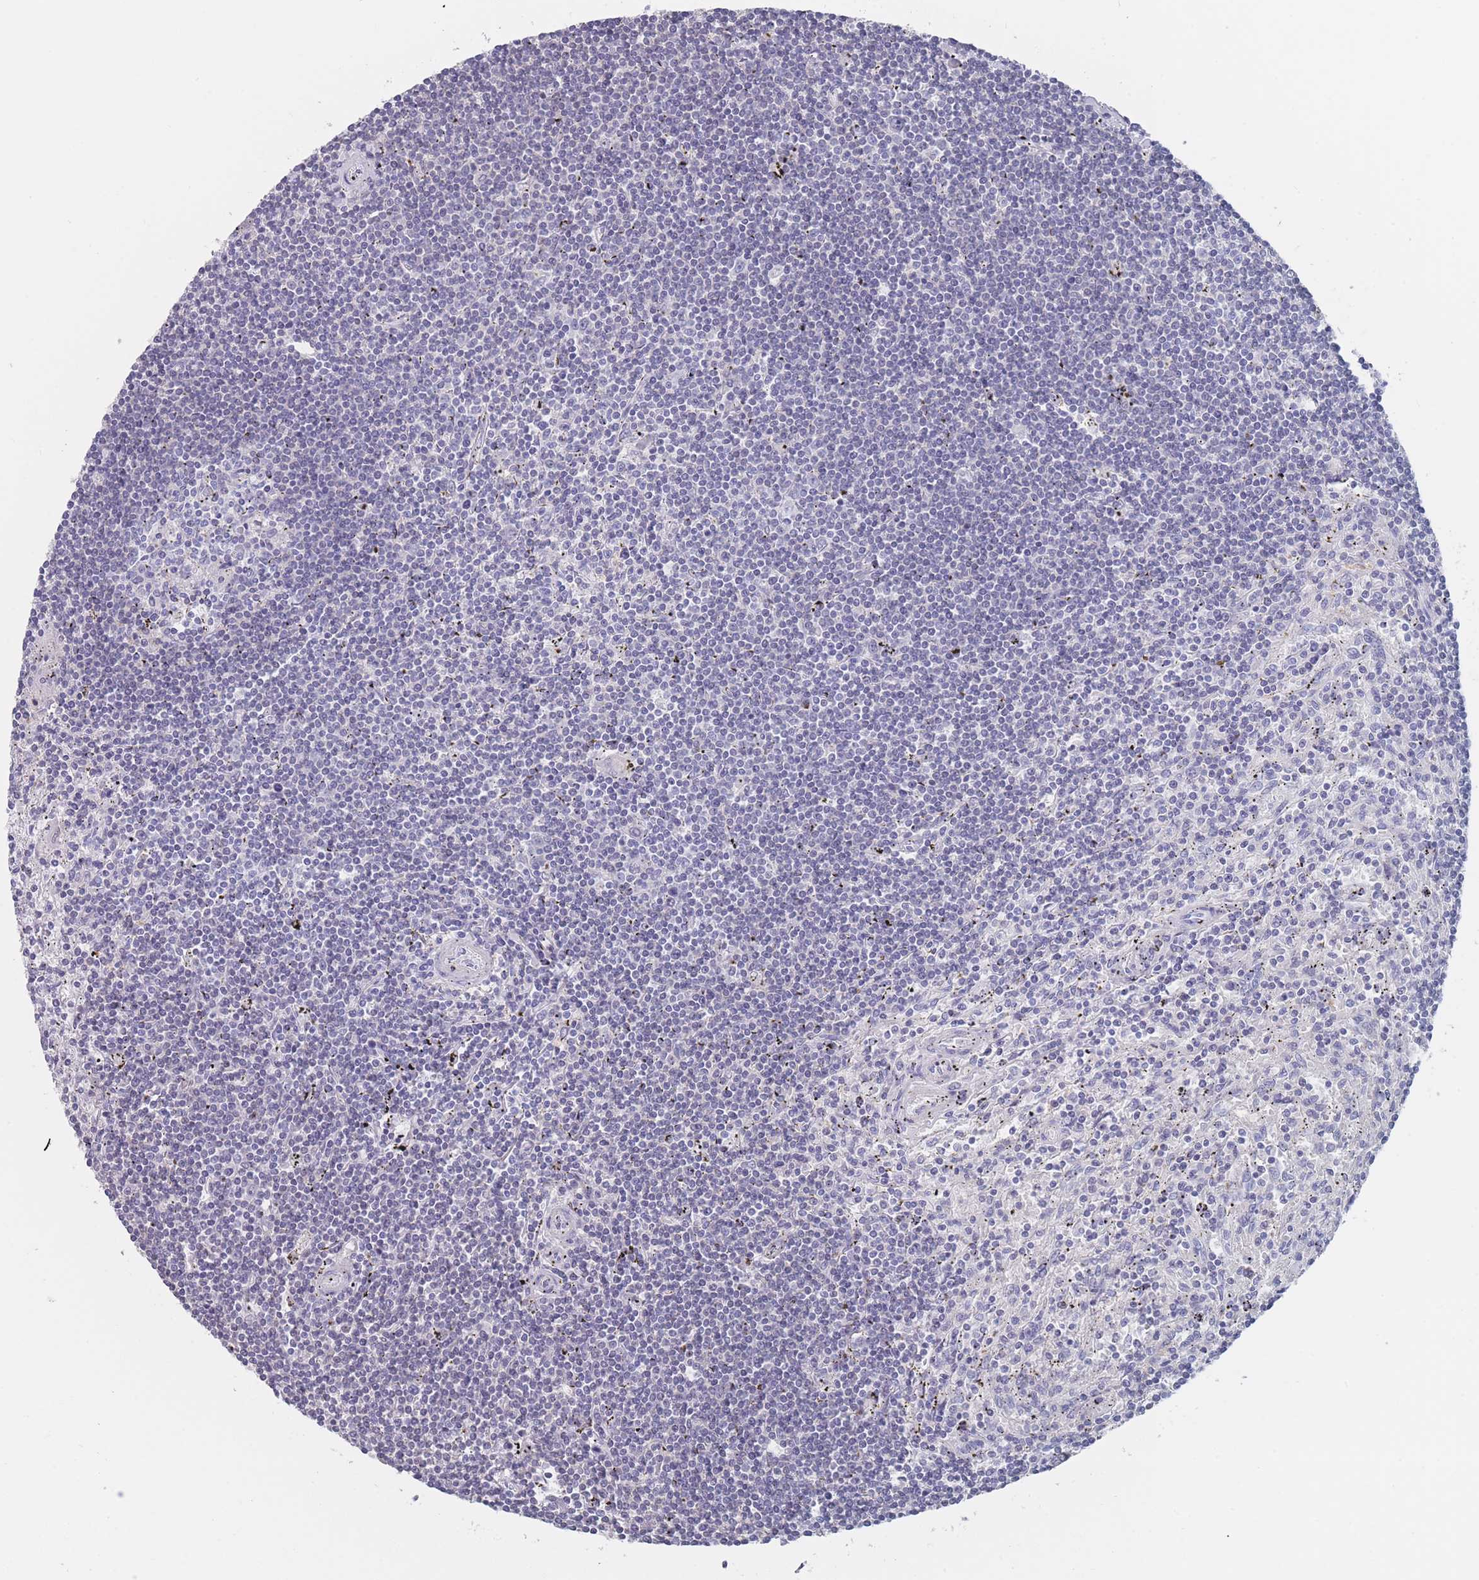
{"staining": {"intensity": "negative", "quantity": "none", "location": "none"}, "tissue": "lymphoma", "cell_type": "Tumor cells", "image_type": "cancer", "snomed": [{"axis": "morphology", "description": "Malignant lymphoma, non-Hodgkin's type, Low grade"}, {"axis": "topography", "description": "Spleen"}], "caption": "This is an immunohistochemistry photomicrograph of malignant lymphoma, non-Hodgkin's type (low-grade). There is no positivity in tumor cells.", "gene": "CYP51A1", "patient": {"sex": "male", "age": 76}}